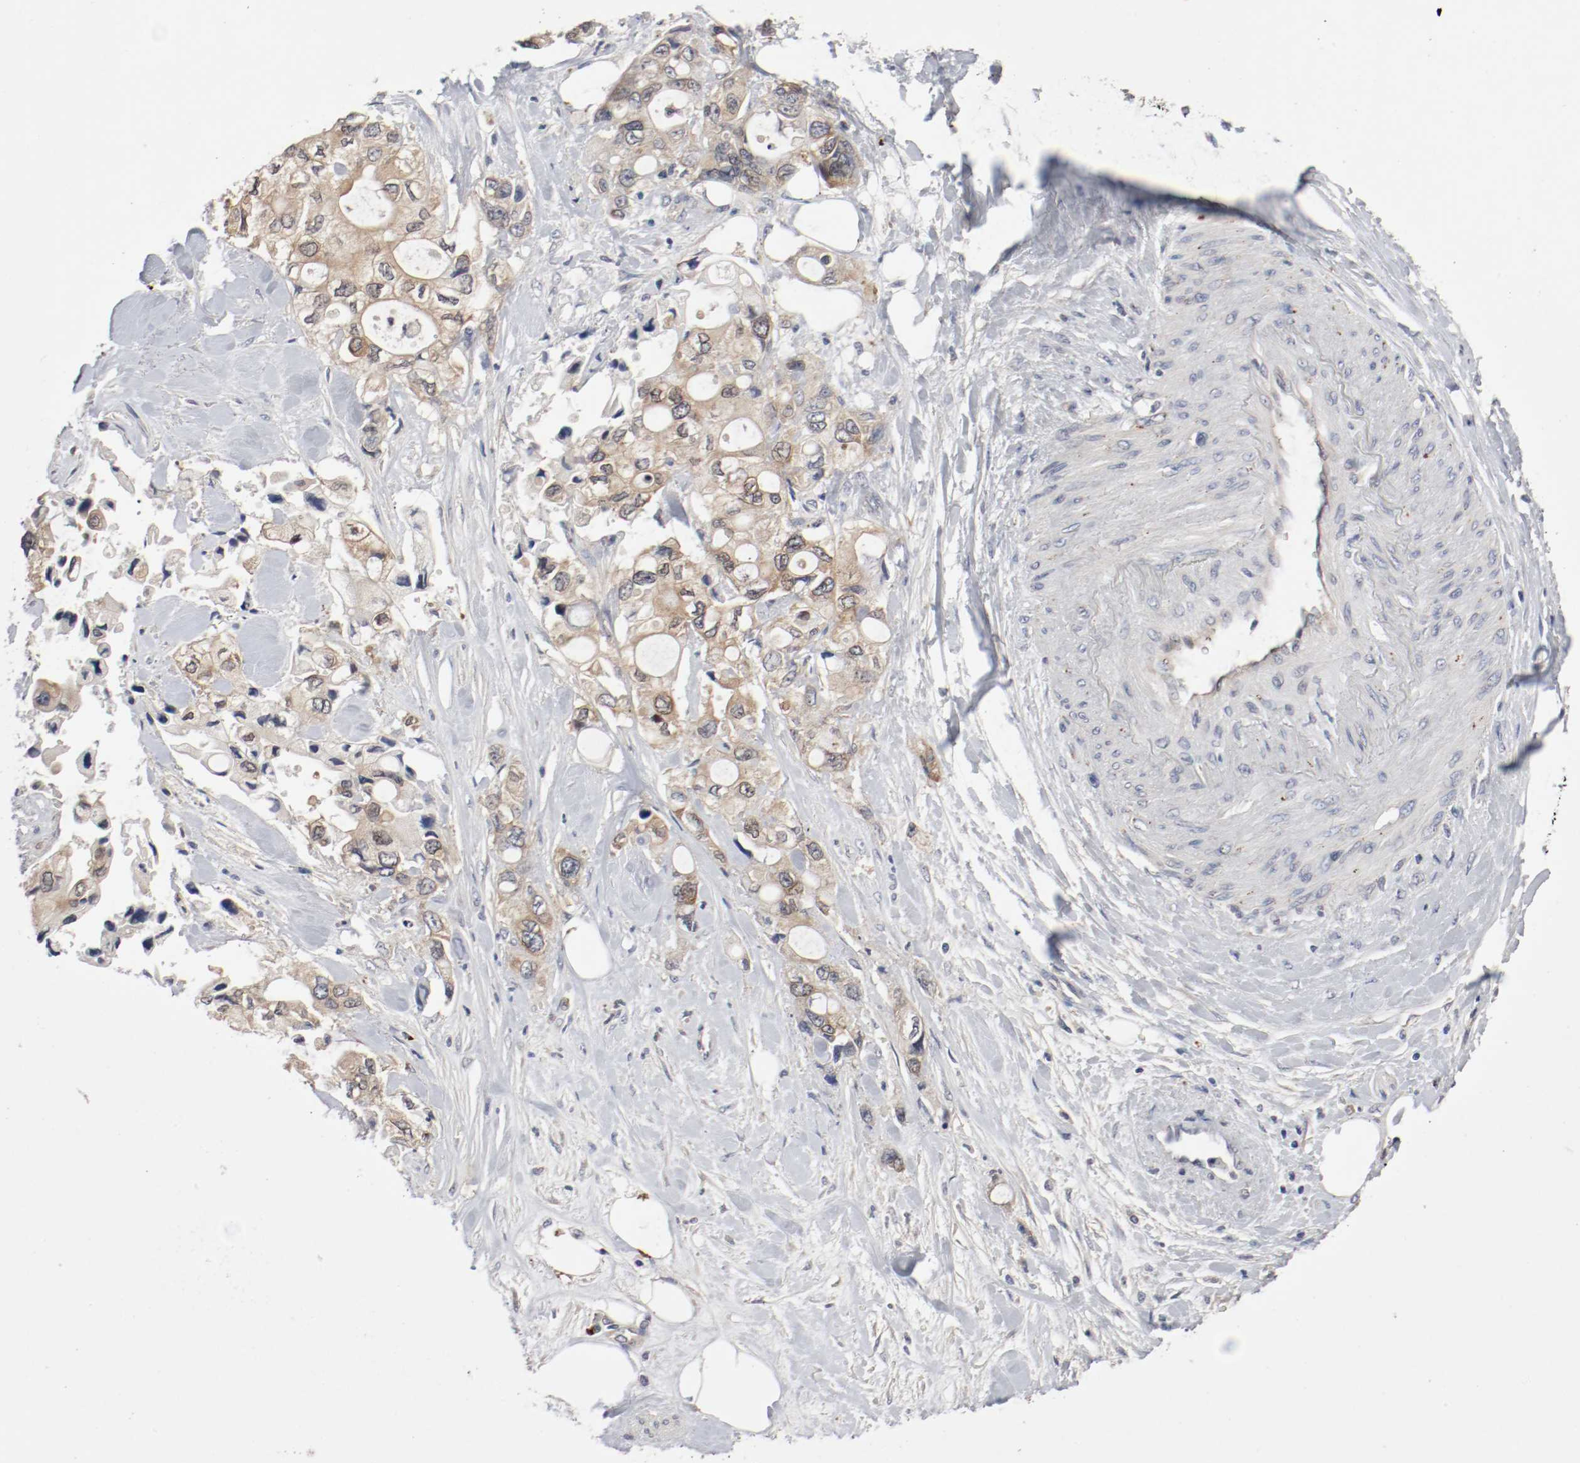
{"staining": {"intensity": "weak", "quantity": ">75%", "location": "cytoplasmic/membranous"}, "tissue": "pancreatic cancer", "cell_type": "Tumor cells", "image_type": "cancer", "snomed": [{"axis": "morphology", "description": "Adenocarcinoma, NOS"}, {"axis": "topography", "description": "Pancreas"}], "caption": "Protein staining of pancreatic cancer (adenocarcinoma) tissue exhibits weak cytoplasmic/membranous expression in about >75% of tumor cells.", "gene": "REN", "patient": {"sex": "male", "age": 70}}